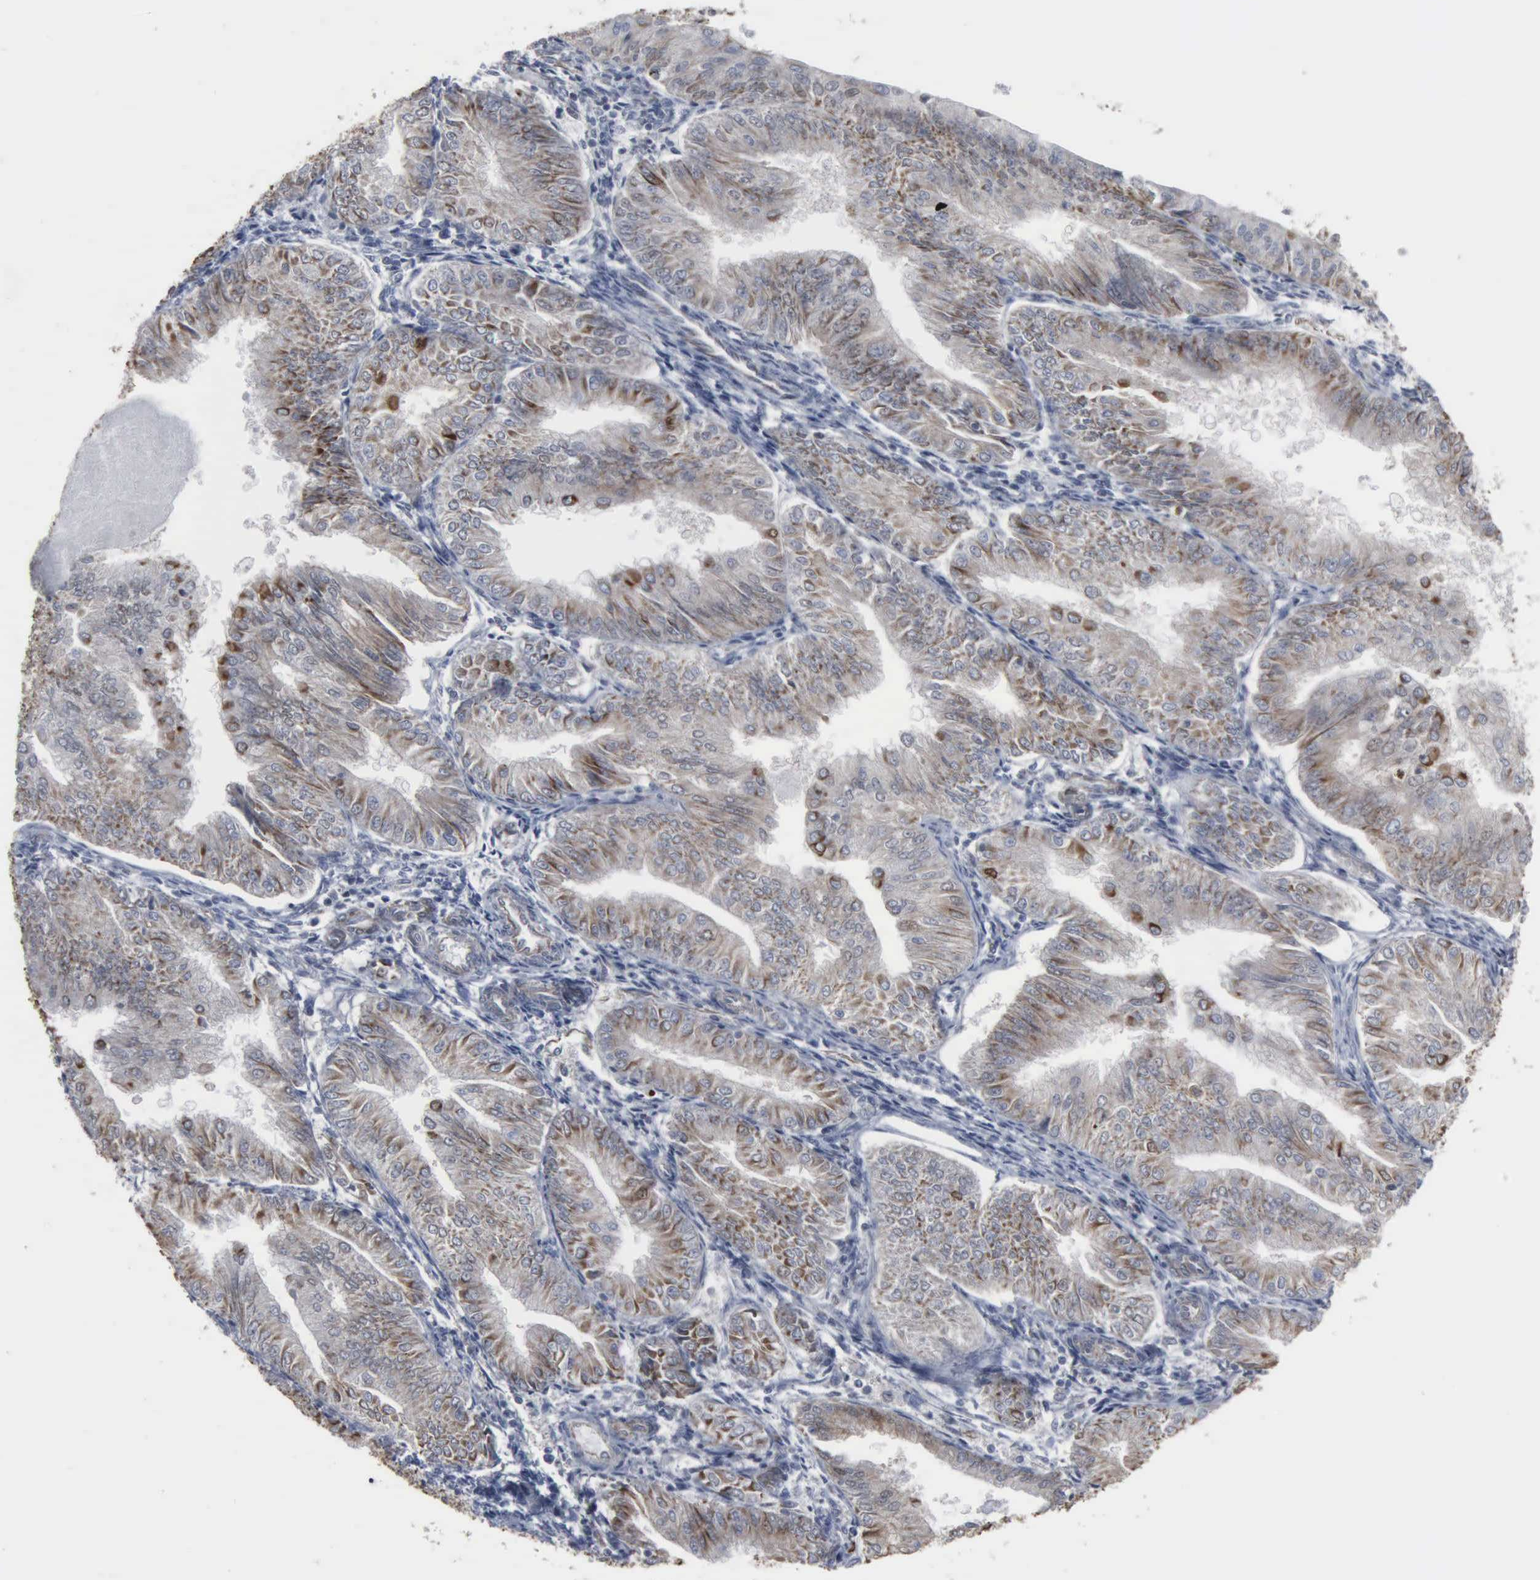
{"staining": {"intensity": "moderate", "quantity": "25%-75%", "location": "cytoplasmic/membranous,nuclear"}, "tissue": "endometrial cancer", "cell_type": "Tumor cells", "image_type": "cancer", "snomed": [{"axis": "morphology", "description": "Adenocarcinoma, NOS"}, {"axis": "topography", "description": "Endometrium"}], "caption": "Immunohistochemical staining of human endometrial cancer (adenocarcinoma) shows medium levels of moderate cytoplasmic/membranous and nuclear protein positivity in approximately 25%-75% of tumor cells.", "gene": "CCNE1", "patient": {"sex": "female", "age": 53}}